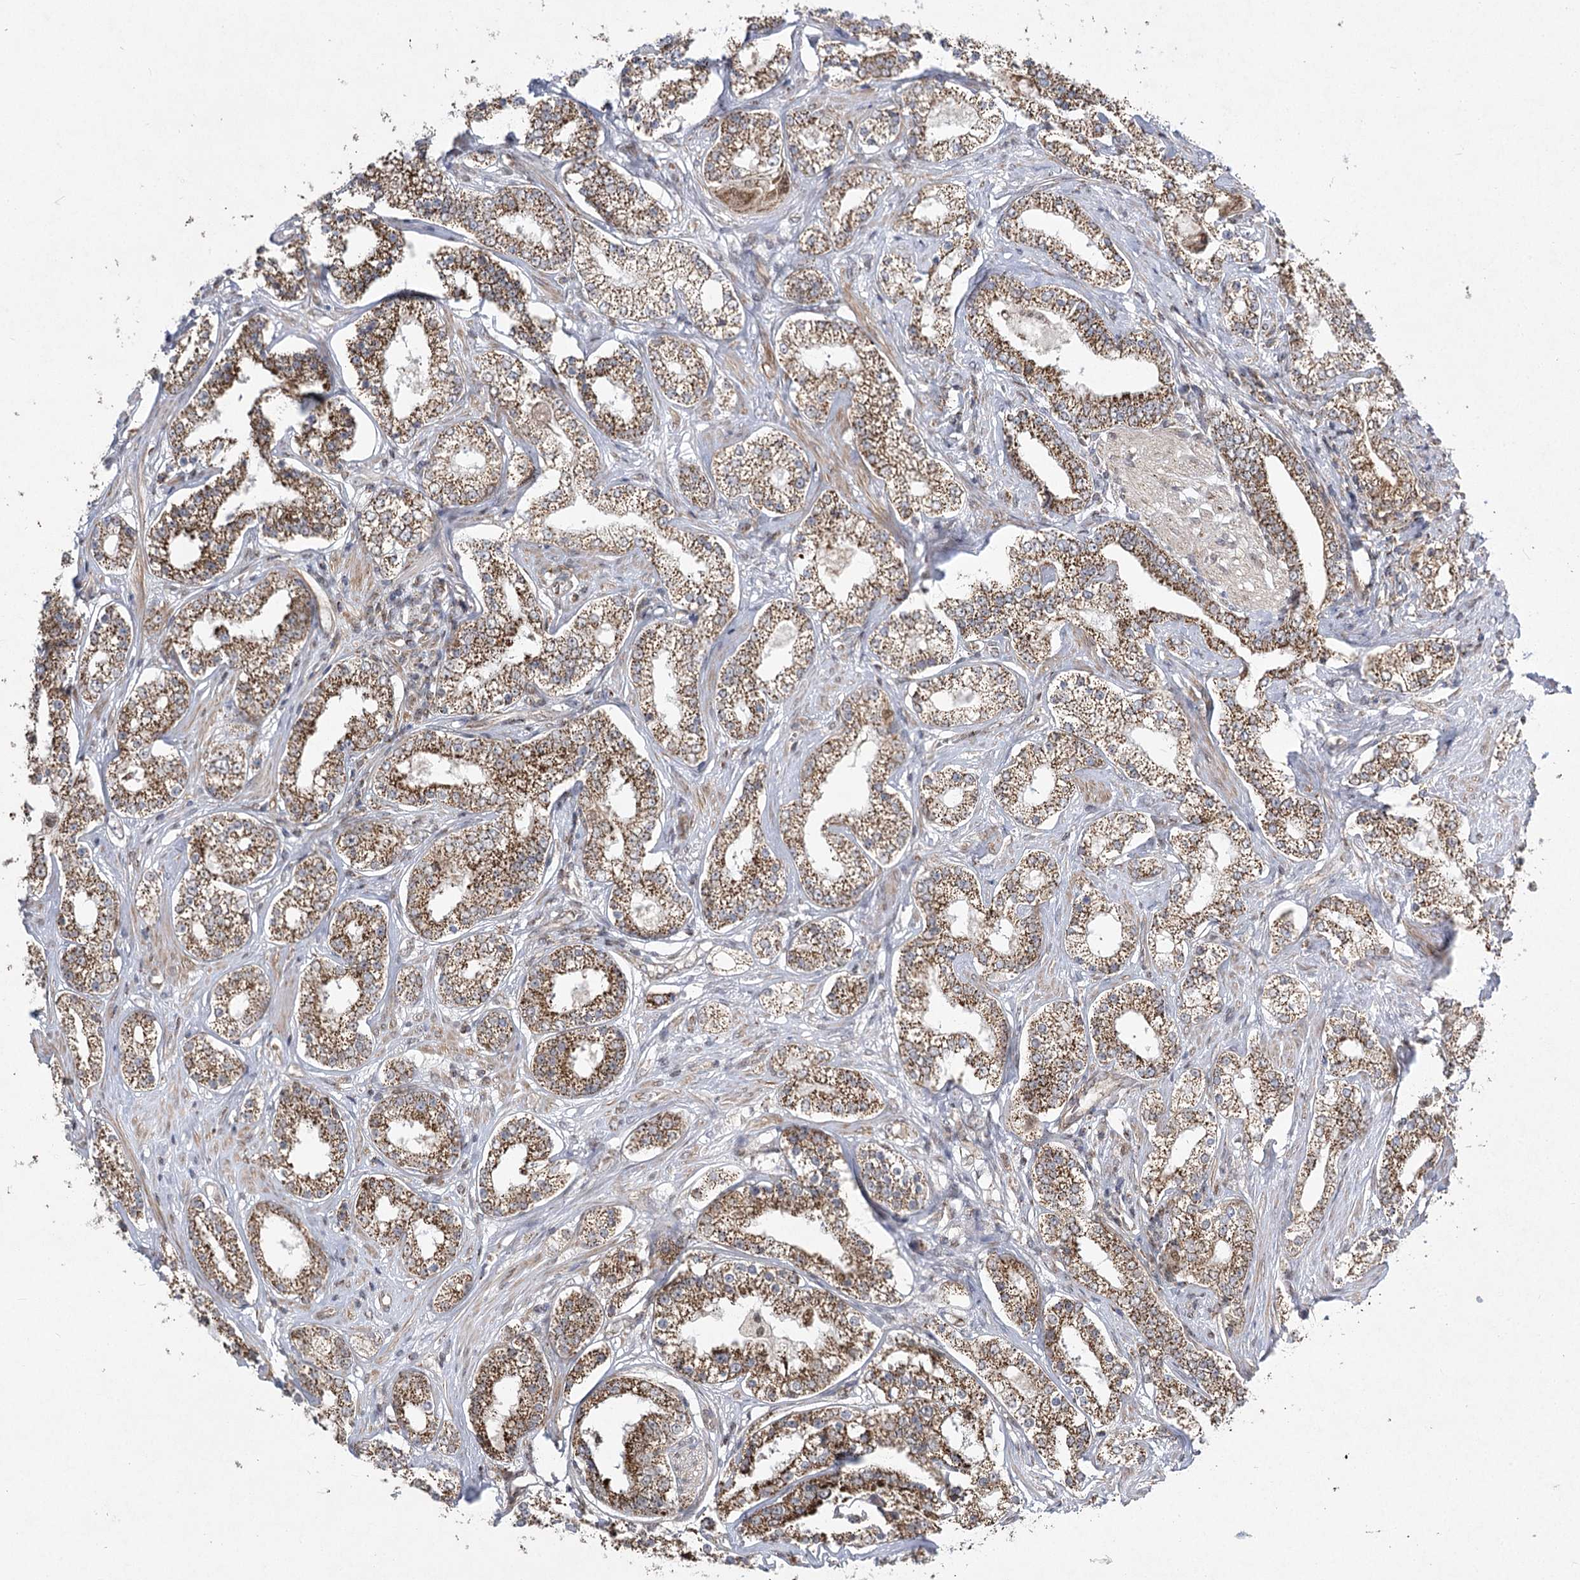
{"staining": {"intensity": "strong", "quantity": ">75%", "location": "cytoplasmic/membranous"}, "tissue": "prostate cancer", "cell_type": "Tumor cells", "image_type": "cancer", "snomed": [{"axis": "morphology", "description": "Normal tissue, NOS"}, {"axis": "morphology", "description": "Adenocarcinoma, High grade"}, {"axis": "topography", "description": "Prostate"}], "caption": "Strong cytoplasmic/membranous expression is appreciated in about >75% of tumor cells in adenocarcinoma (high-grade) (prostate).", "gene": "SLC4A1AP", "patient": {"sex": "male", "age": 83}}